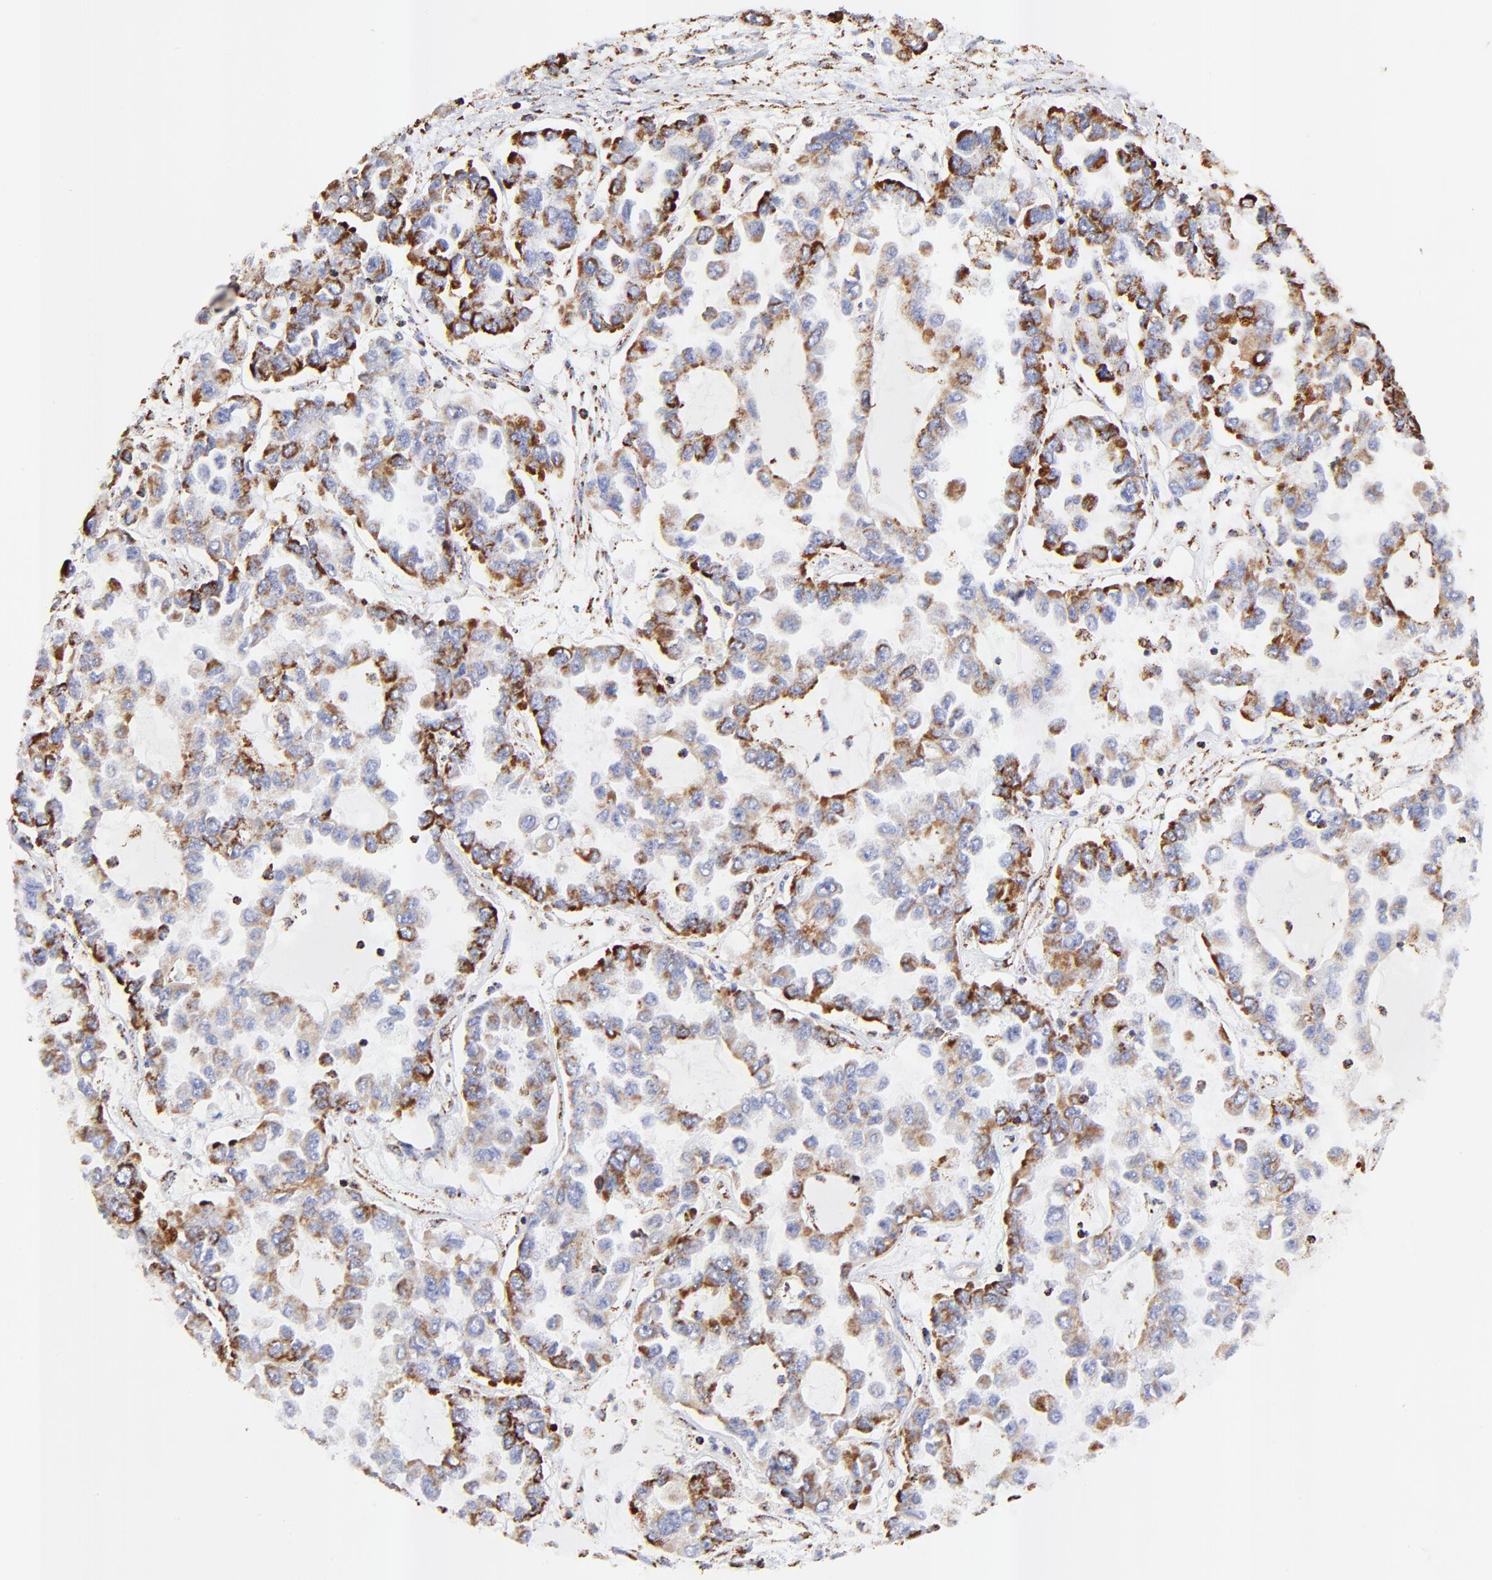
{"staining": {"intensity": "moderate", "quantity": ">75%", "location": "cytoplasmic/membranous"}, "tissue": "ovarian cancer", "cell_type": "Tumor cells", "image_type": "cancer", "snomed": [{"axis": "morphology", "description": "Cystadenocarcinoma, serous, NOS"}, {"axis": "topography", "description": "Ovary"}], "caption": "A medium amount of moderate cytoplasmic/membranous positivity is present in about >75% of tumor cells in serous cystadenocarcinoma (ovarian) tissue.", "gene": "COX4I1", "patient": {"sex": "female", "age": 84}}